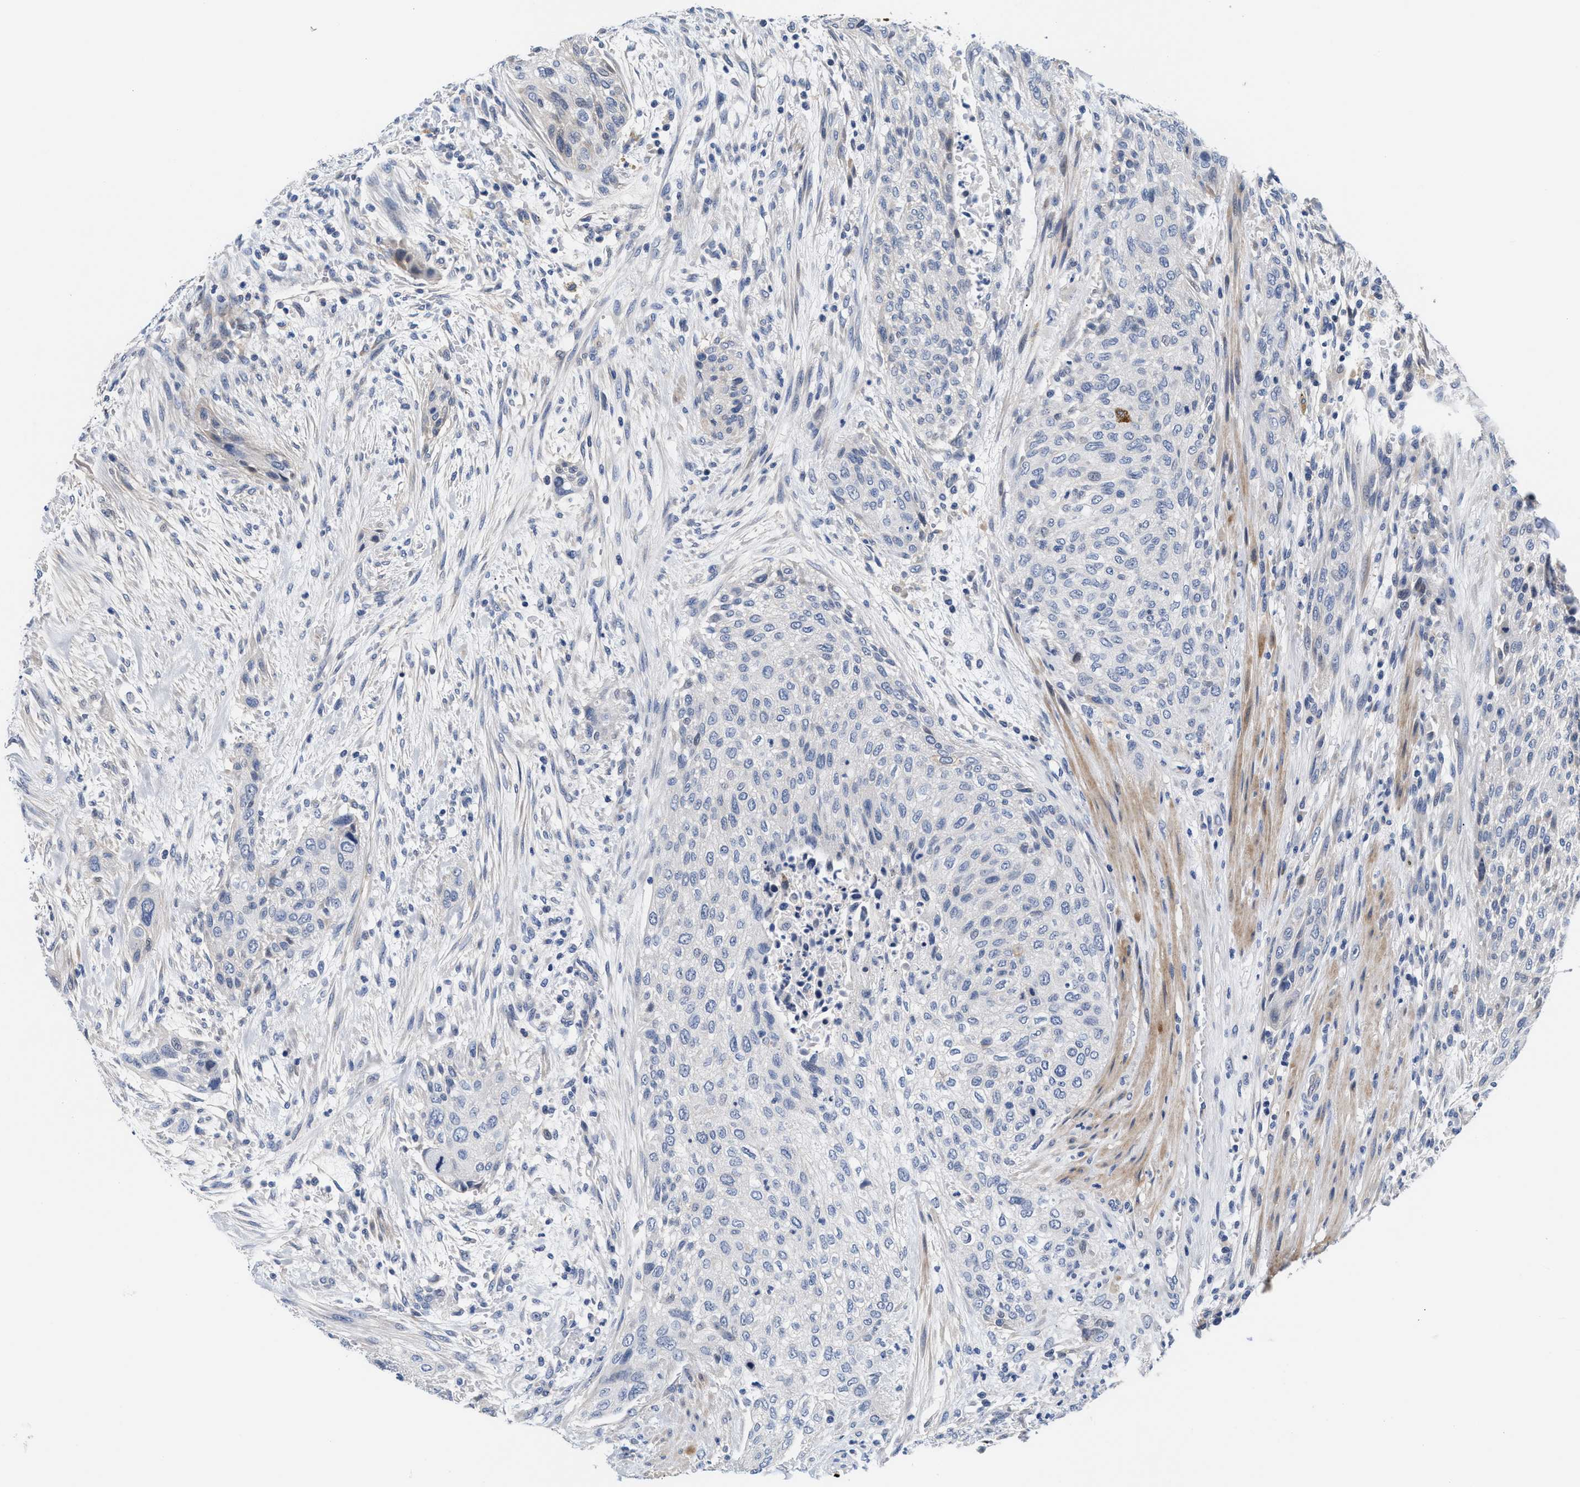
{"staining": {"intensity": "negative", "quantity": "none", "location": "none"}, "tissue": "urothelial cancer", "cell_type": "Tumor cells", "image_type": "cancer", "snomed": [{"axis": "morphology", "description": "Urothelial carcinoma, Low grade"}, {"axis": "morphology", "description": "Urothelial carcinoma, High grade"}, {"axis": "topography", "description": "Urinary bladder"}], "caption": "A high-resolution image shows IHC staining of urothelial cancer, which demonstrates no significant staining in tumor cells. (Stains: DAB (3,3'-diaminobenzidine) immunohistochemistry with hematoxylin counter stain, Microscopy: brightfield microscopy at high magnification).", "gene": "ACTL7B", "patient": {"sex": "male", "age": 35}}